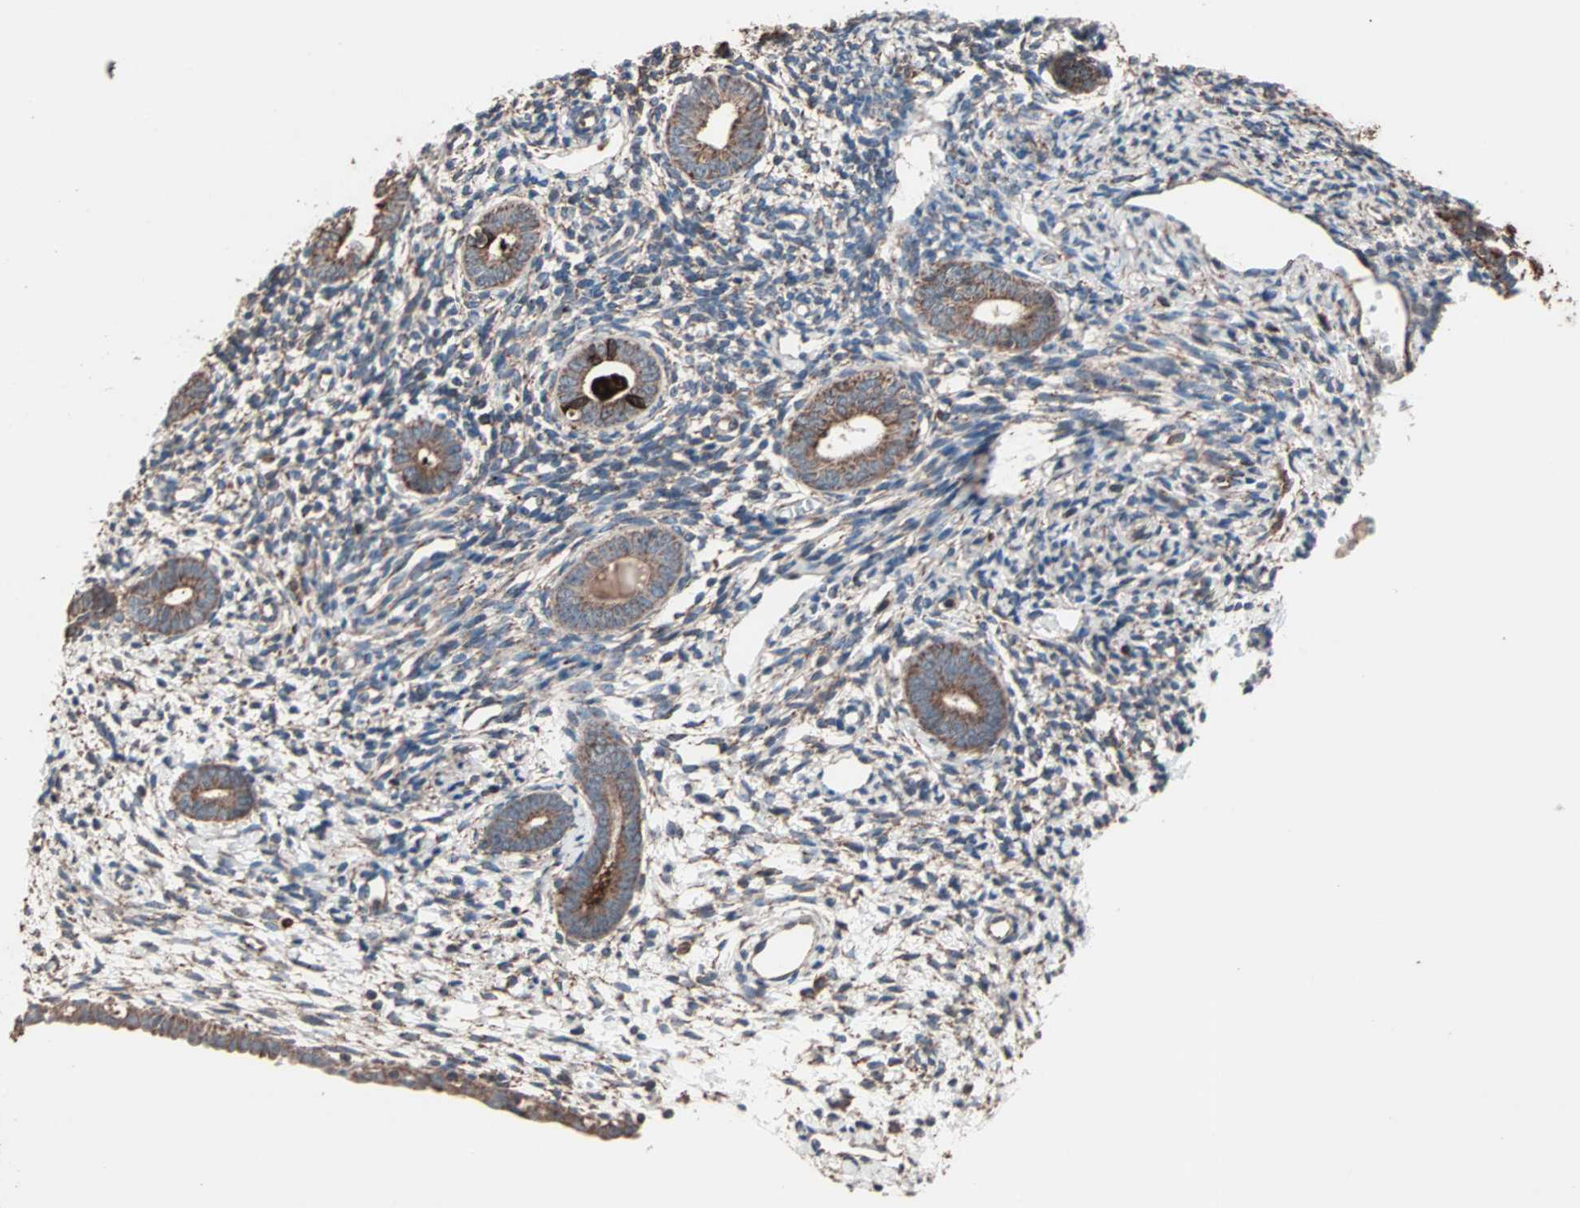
{"staining": {"intensity": "moderate", "quantity": ">75%", "location": "cytoplasmic/membranous"}, "tissue": "endometrium", "cell_type": "Cells in endometrial stroma", "image_type": "normal", "snomed": [{"axis": "morphology", "description": "Normal tissue, NOS"}, {"axis": "topography", "description": "Endometrium"}], "caption": "Moderate cytoplasmic/membranous protein staining is identified in approximately >75% of cells in endometrial stroma in endometrium.", "gene": "MRPL2", "patient": {"sex": "female", "age": 71}}